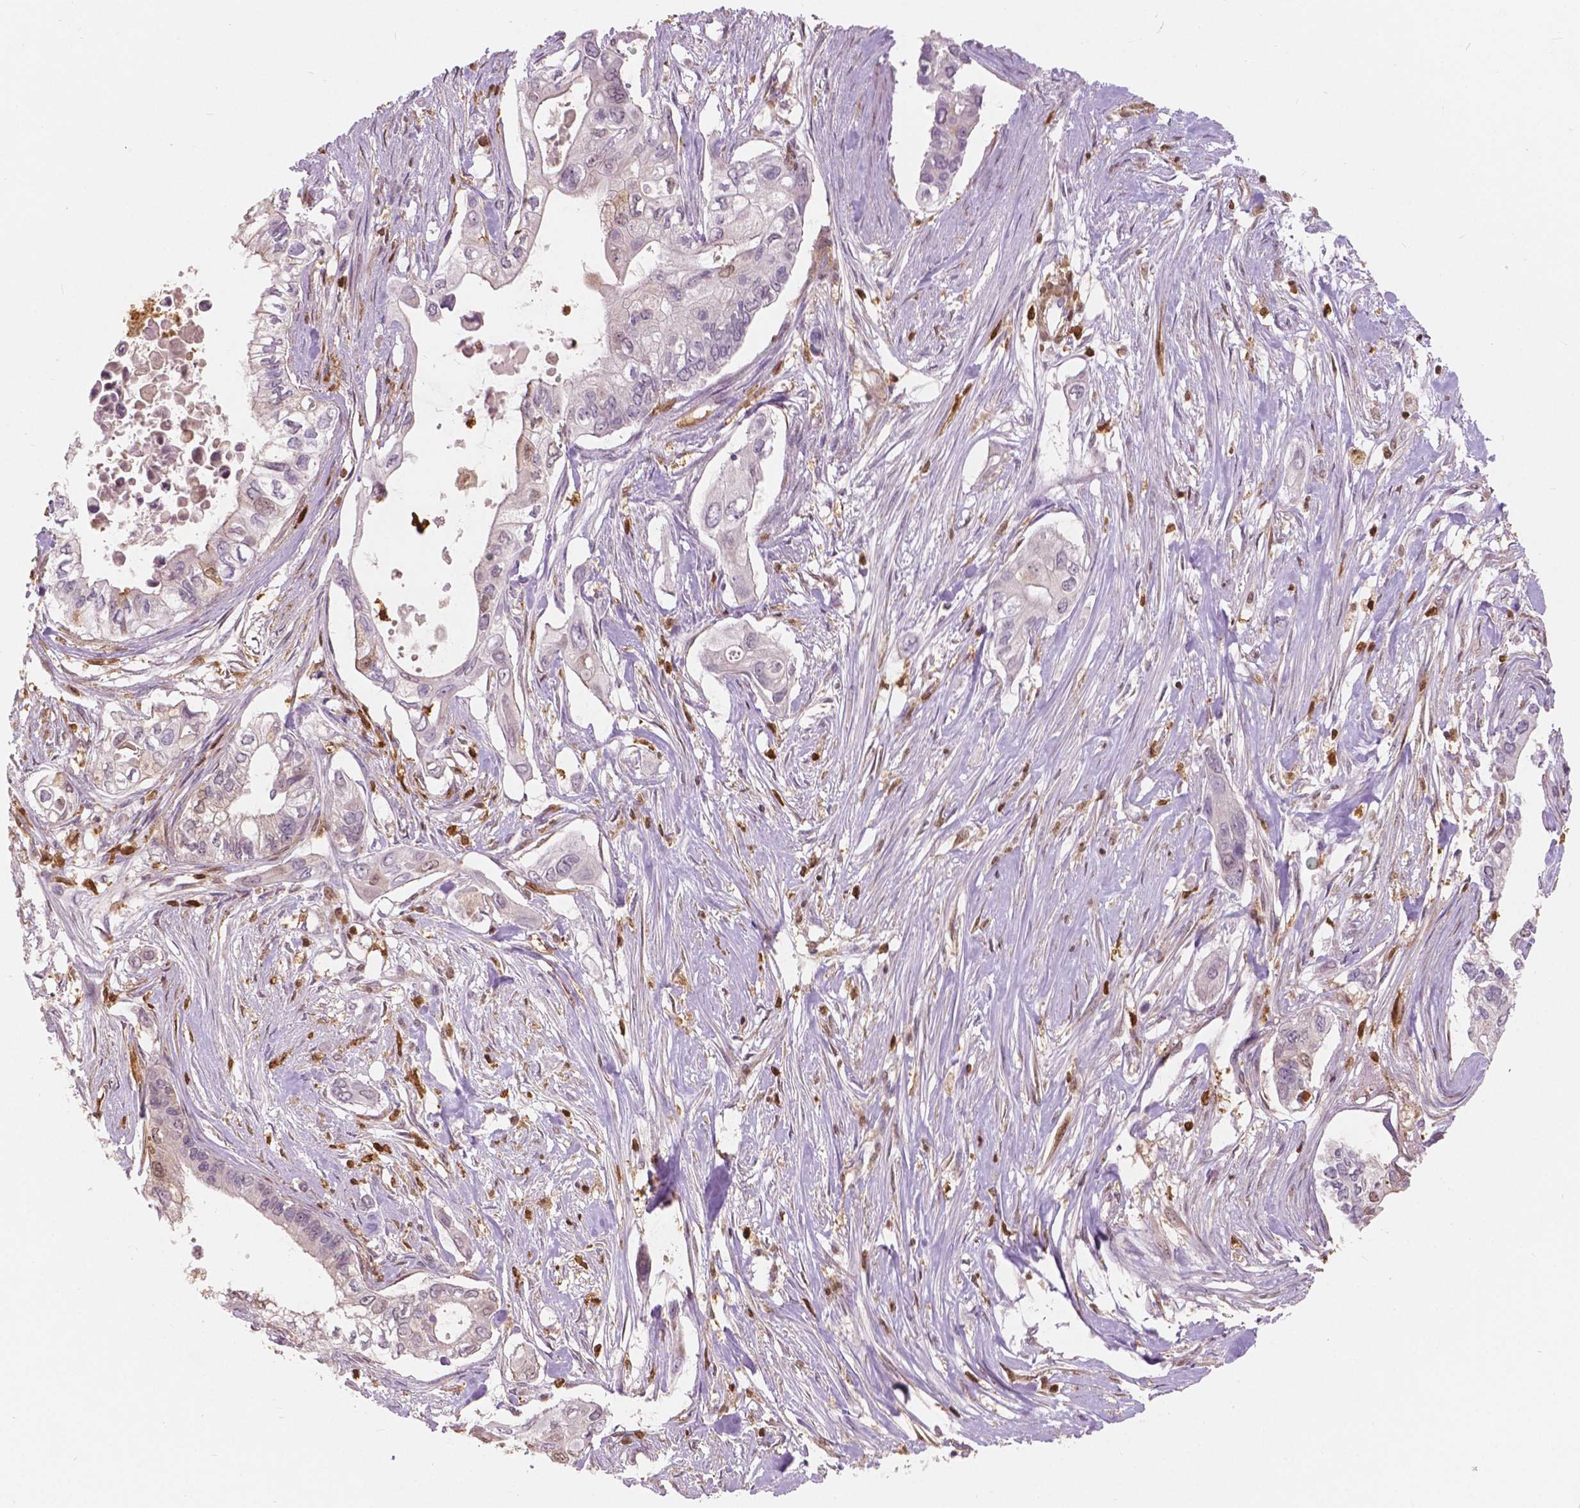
{"staining": {"intensity": "negative", "quantity": "none", "location": "none"}, "tissue": "pancreatic cancer", "cell_type": "Tumor cells", "image_type": "cancer", "snomed": [{"axis": "morphology", "description": "Adenocarcinoma, NOS"}, {"axis": "topography", "description": "Pancreas"}], "caption": "IHC of human pancreatic cancer (adenocarcinoma) shows no staining in tumor cells.", "gene": "S100A4", "patient": {"sex": "female", "age": 63}}